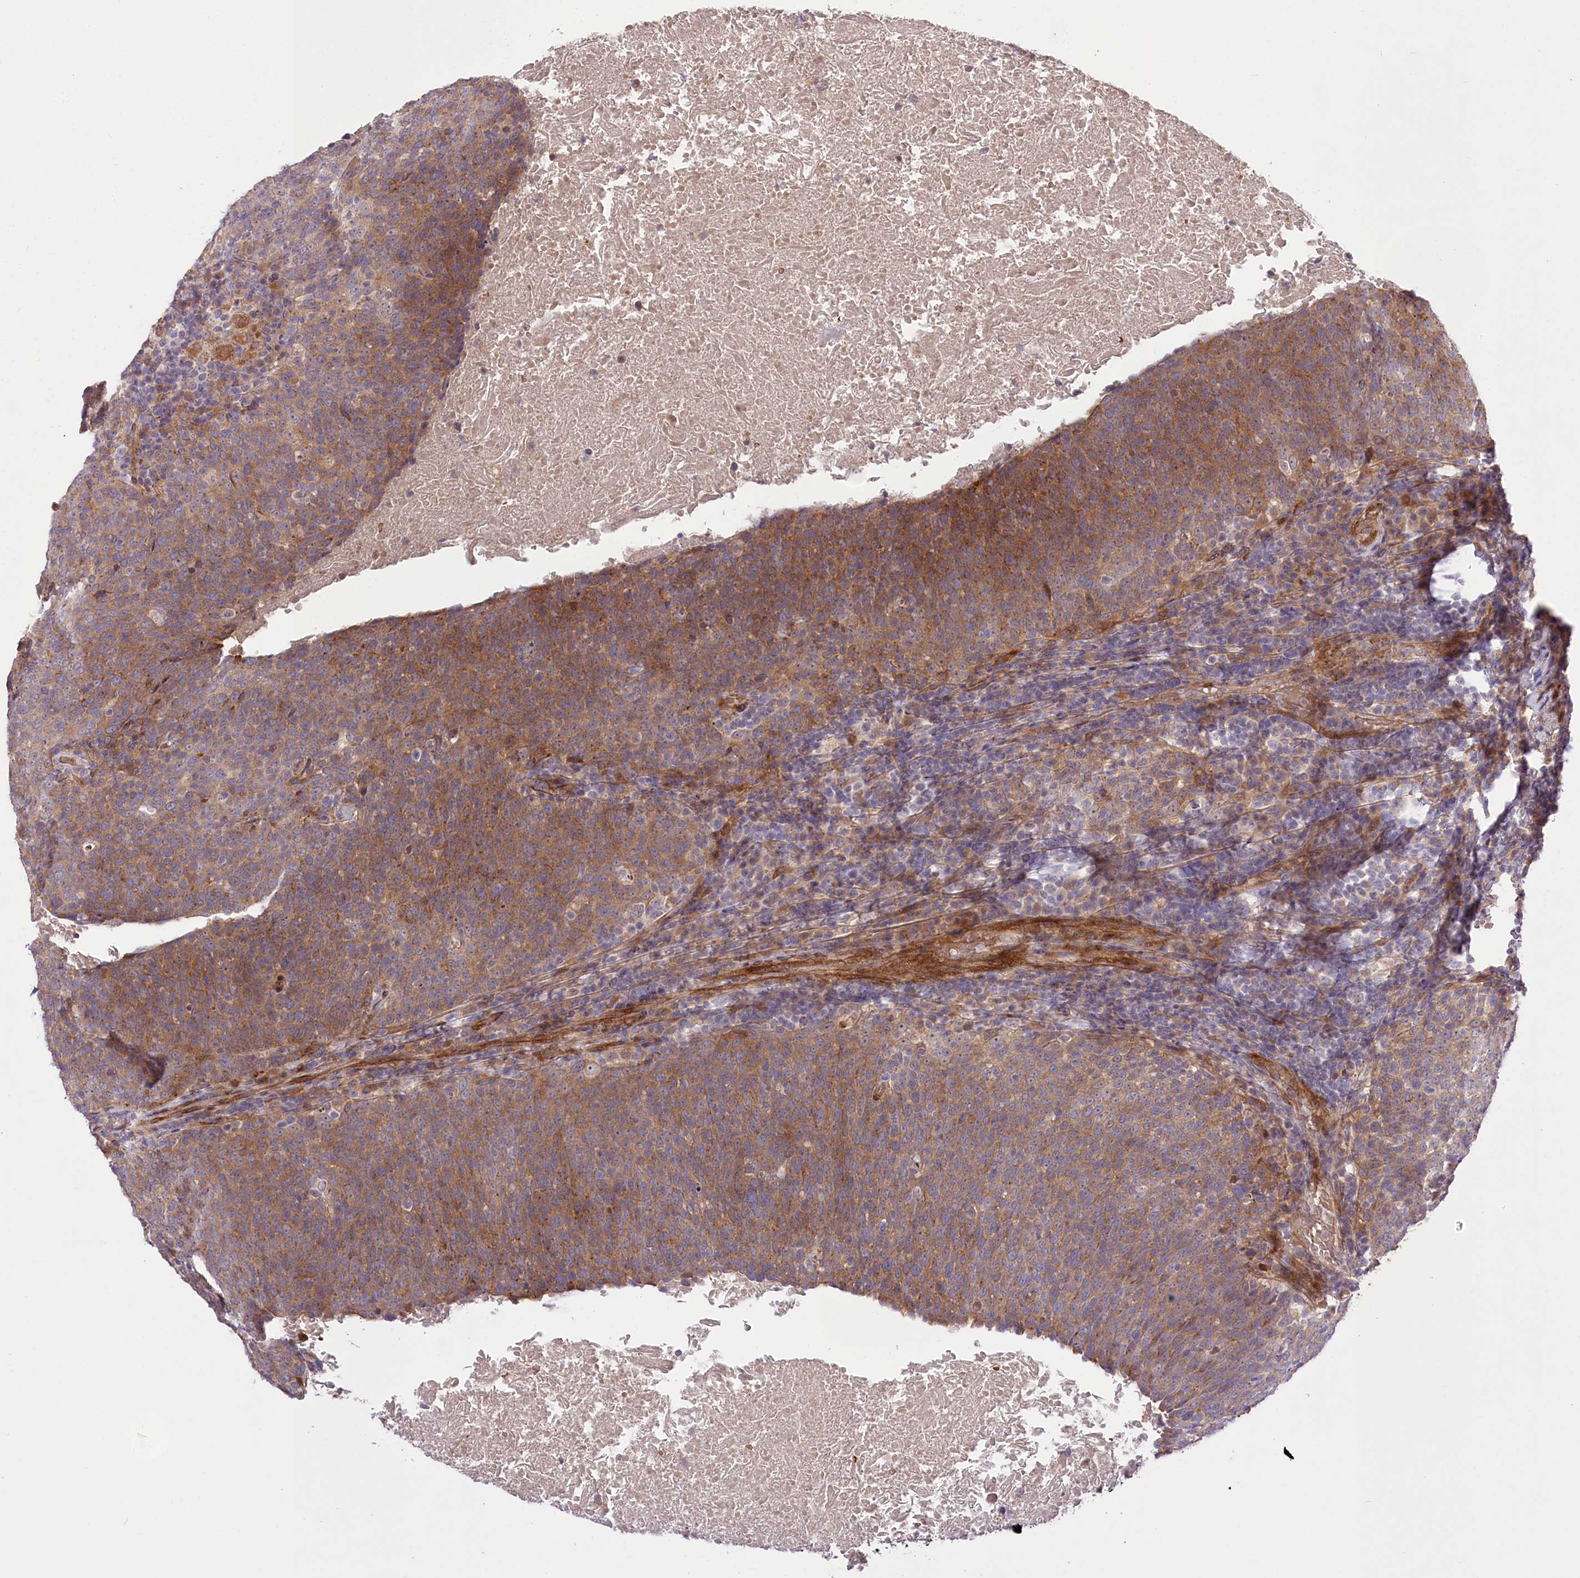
{"staining": {"intensity": "moderate", "quantity": ">75%", "location": "cytoplasmic/membranous"}, "tissue": "head and neck cancer", "cell_type": "Tumor cells", "image_type": "cancer", "snomed": [{"axis": "morphology", "description": "Squamous cell carcinoma, NOS"}, {"axis": "morphology", "description": "Squamous cell carcinoma, metastatic, NOS"}, {"axis": "topography", "description": "Lymph node"}, {"axis": "topography", "description": "Head-Neck"}], "caption": "Immunohistochemistry (IHC) photomicrograph of neoplastic tissue: head and neck squamous cell carcinoma stained using immunohistochemistry shows medium levels of moderate protein expression localized specifically in the cytoplasmic/membranous of tumor cells, appearing as a cytoplasmic/membranous brown color.", "gene": "TRUB1", "patient": {"sex": "male", "age": 62}}